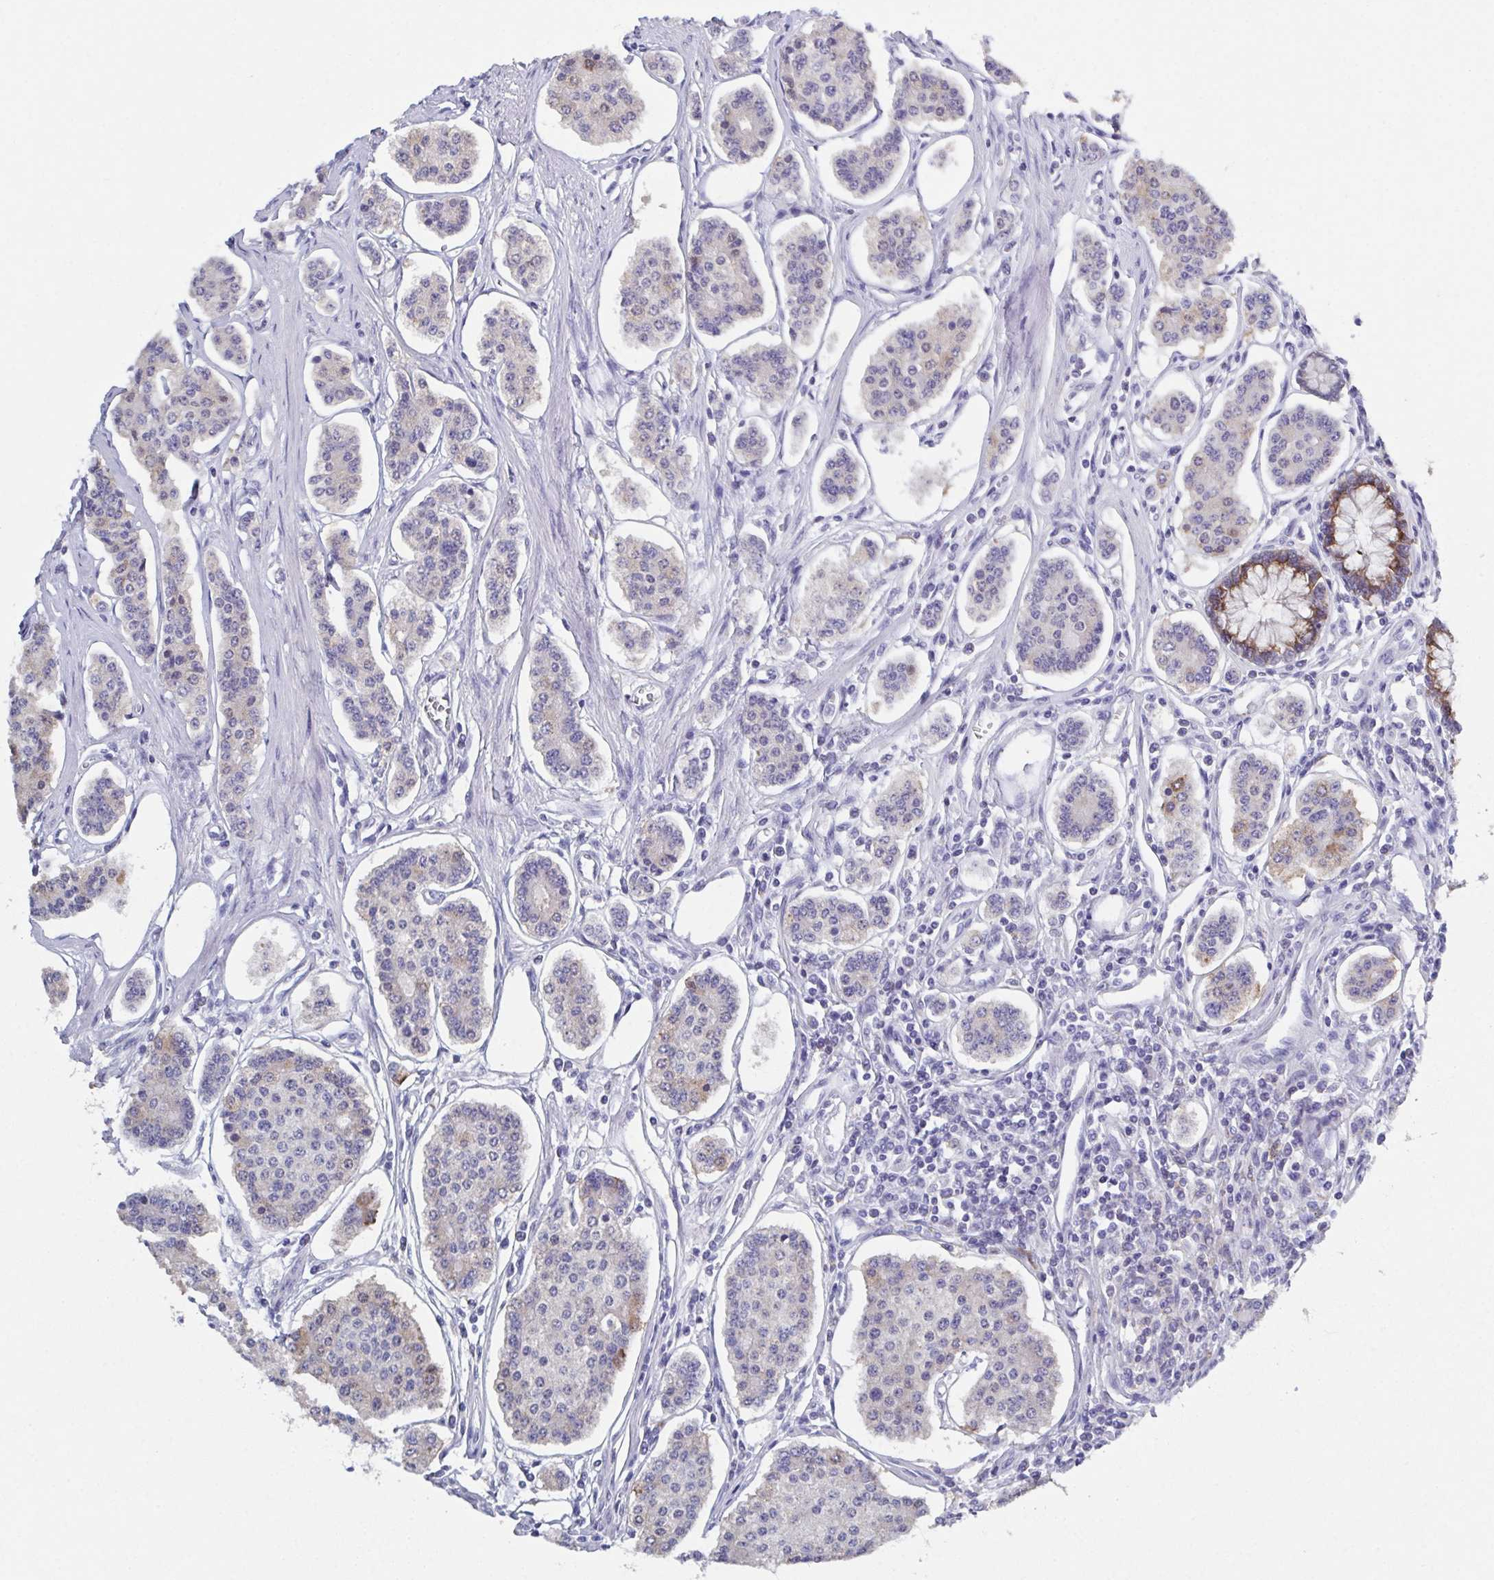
{"staining": {"intensity": "weak", "quantity": "<25%", "location": "cytoplasmic/membranous"}, "tissue": "carcinoid", "cell_type": "Tumor cells", "image_type": "cancer", "snomed": [{"axis": "morphology", "description": "Carcinoid, malignant, NOS"}, {"axis": "topography", "description": "Small intestine"}], "caption": "Human carcinoid stained for a protein using immunohistochemistry (IHC) demonstrates no expression in tumor cells.", "gene": "SSC4D", "patient": {"sex": "female", "age": 65}}